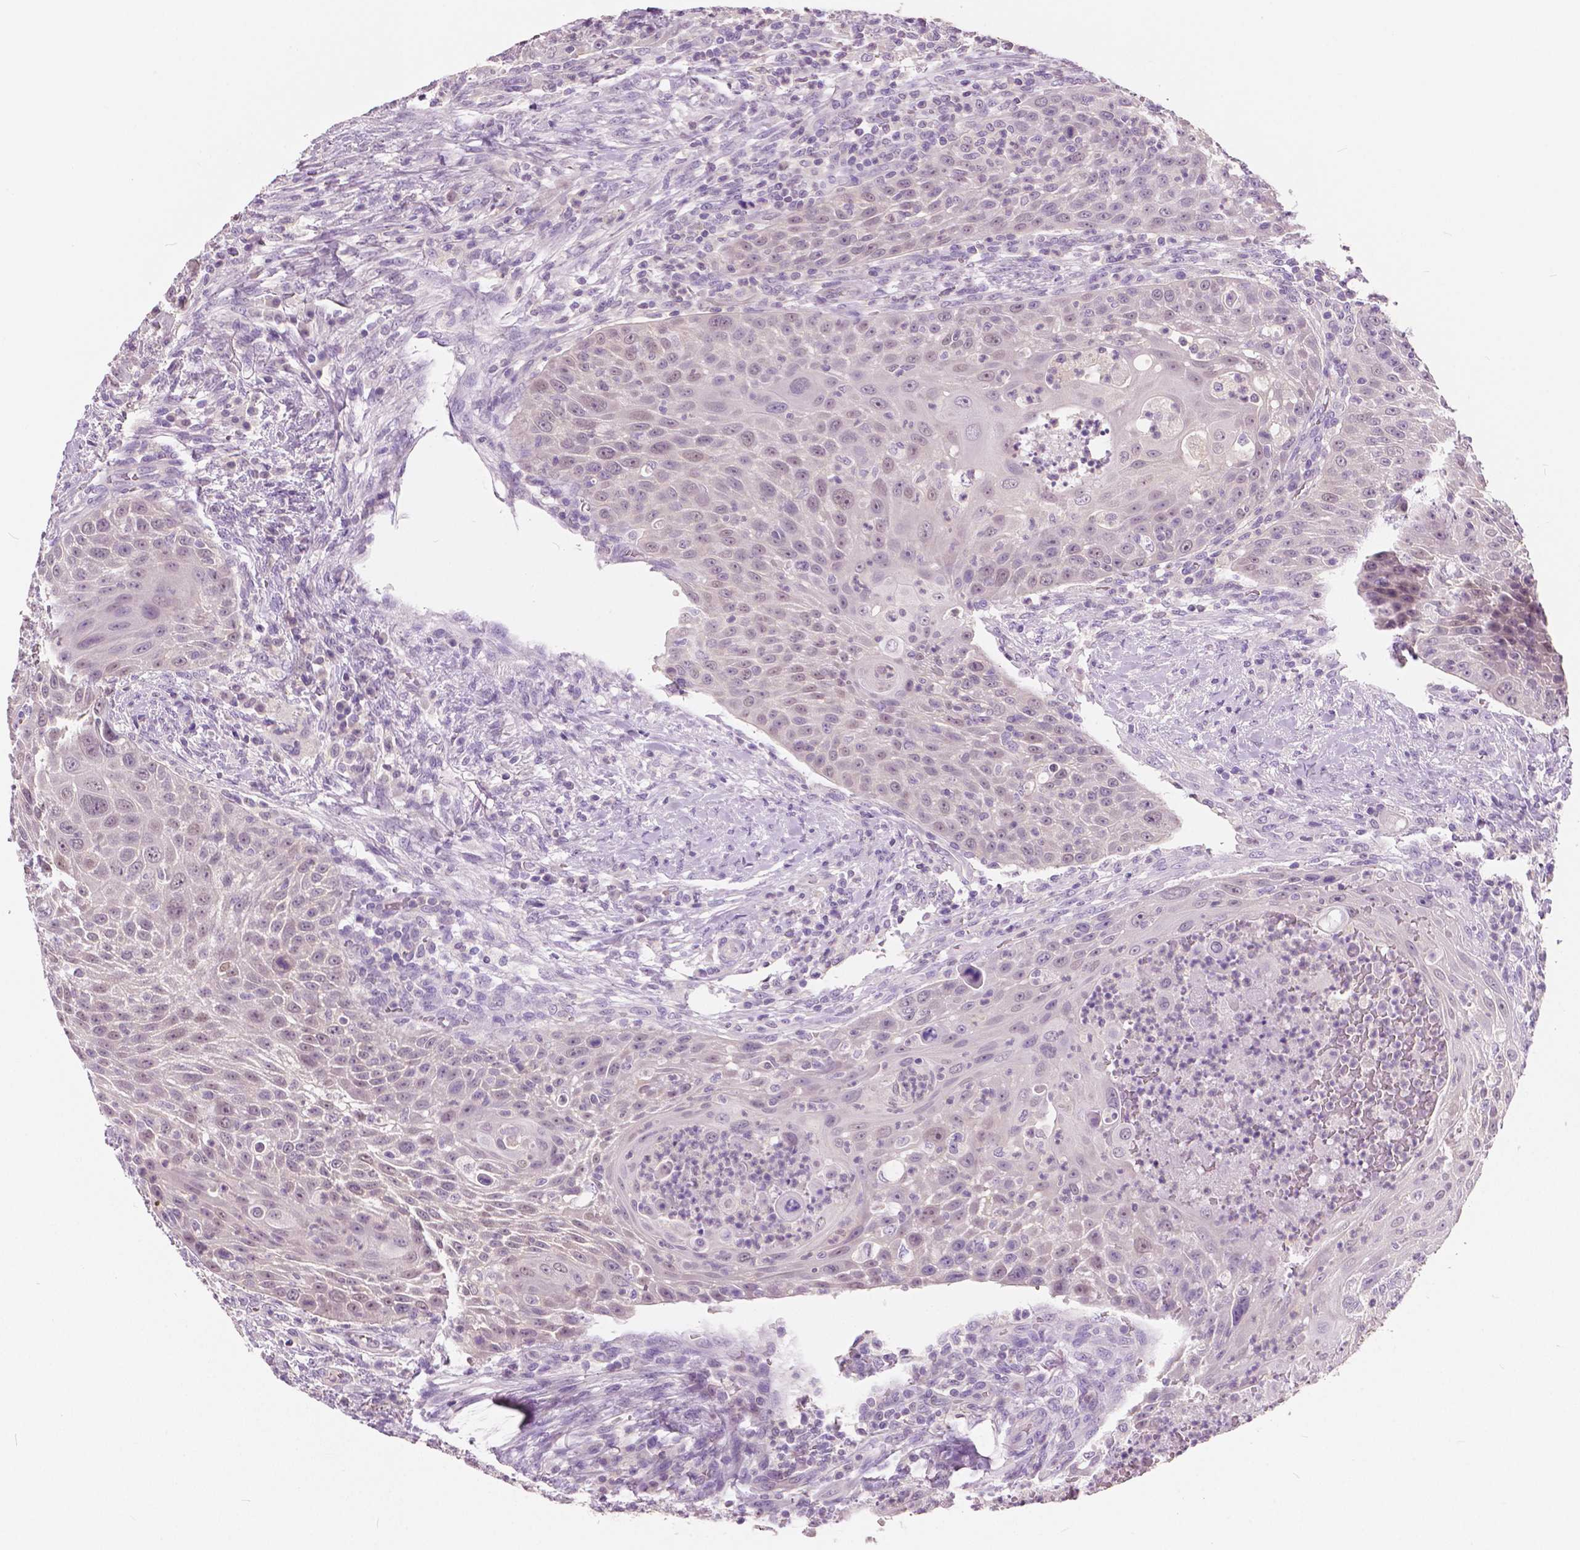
{"staining": {"intensity": "weak", "quantity": "25%-75%", "location": "nuclear"}, "tissue": "head and neck cancer", "cell_type": "Tumor cells", "image_type": "cancer", "snomed": [{"axis": "morphology", "description": "Squamous cell carcinoma, NOS"}, {"axis": "topography", "description": "Head-Neck"}], "caption": "The image exhibits immunohistochemical staining of squamous cell carcinoma (head and neck). There is weak nuclear expression is identified in about 25%-75% of tumor cells.", "gene": "TKFC", "patient": {"sex": "male", "age": 69}}